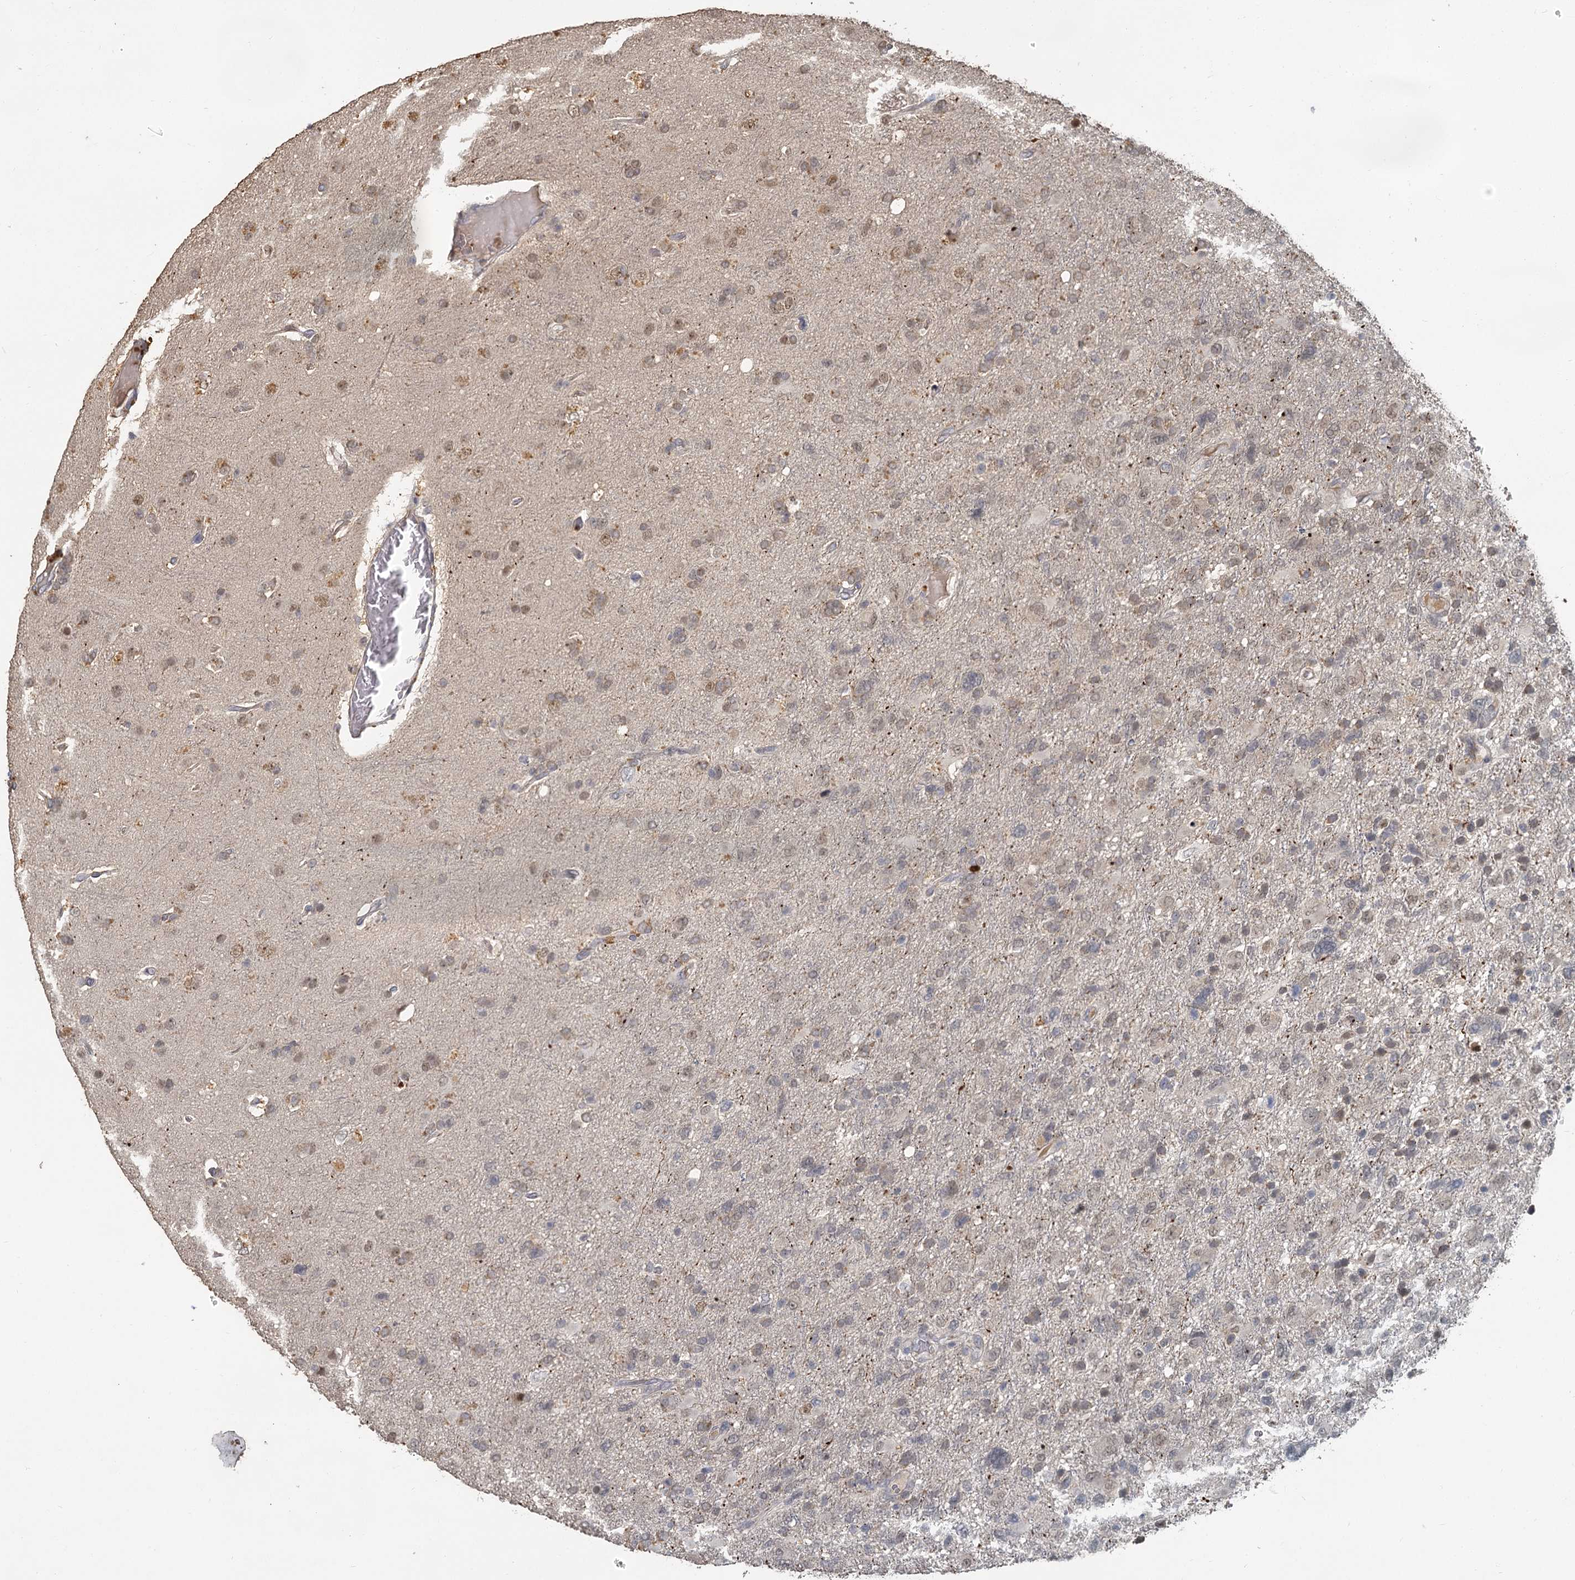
{"staining": {"intensity": "weak", "quantity": "<25%", "location": "nuclear"}, "tissue": "glioma", "cell_type": "Tumor cells", "image_type": "cancer", "snomed": [{"axis": "morphology", "description": "Glioma, malignant, High grade"}, {"axis": "topography", "description": "Brain"}], "caption": "Immunohistochemistry (IHC) photomicrograph of neoplastic tissue: human malignant high-grade glioma stained with DAB (3,3'-diaminobenzidine) reveals no significant protein positivity in tumor cells.", "gene": "MUCL1", "patient": {"sex": "male", "age": 61}}